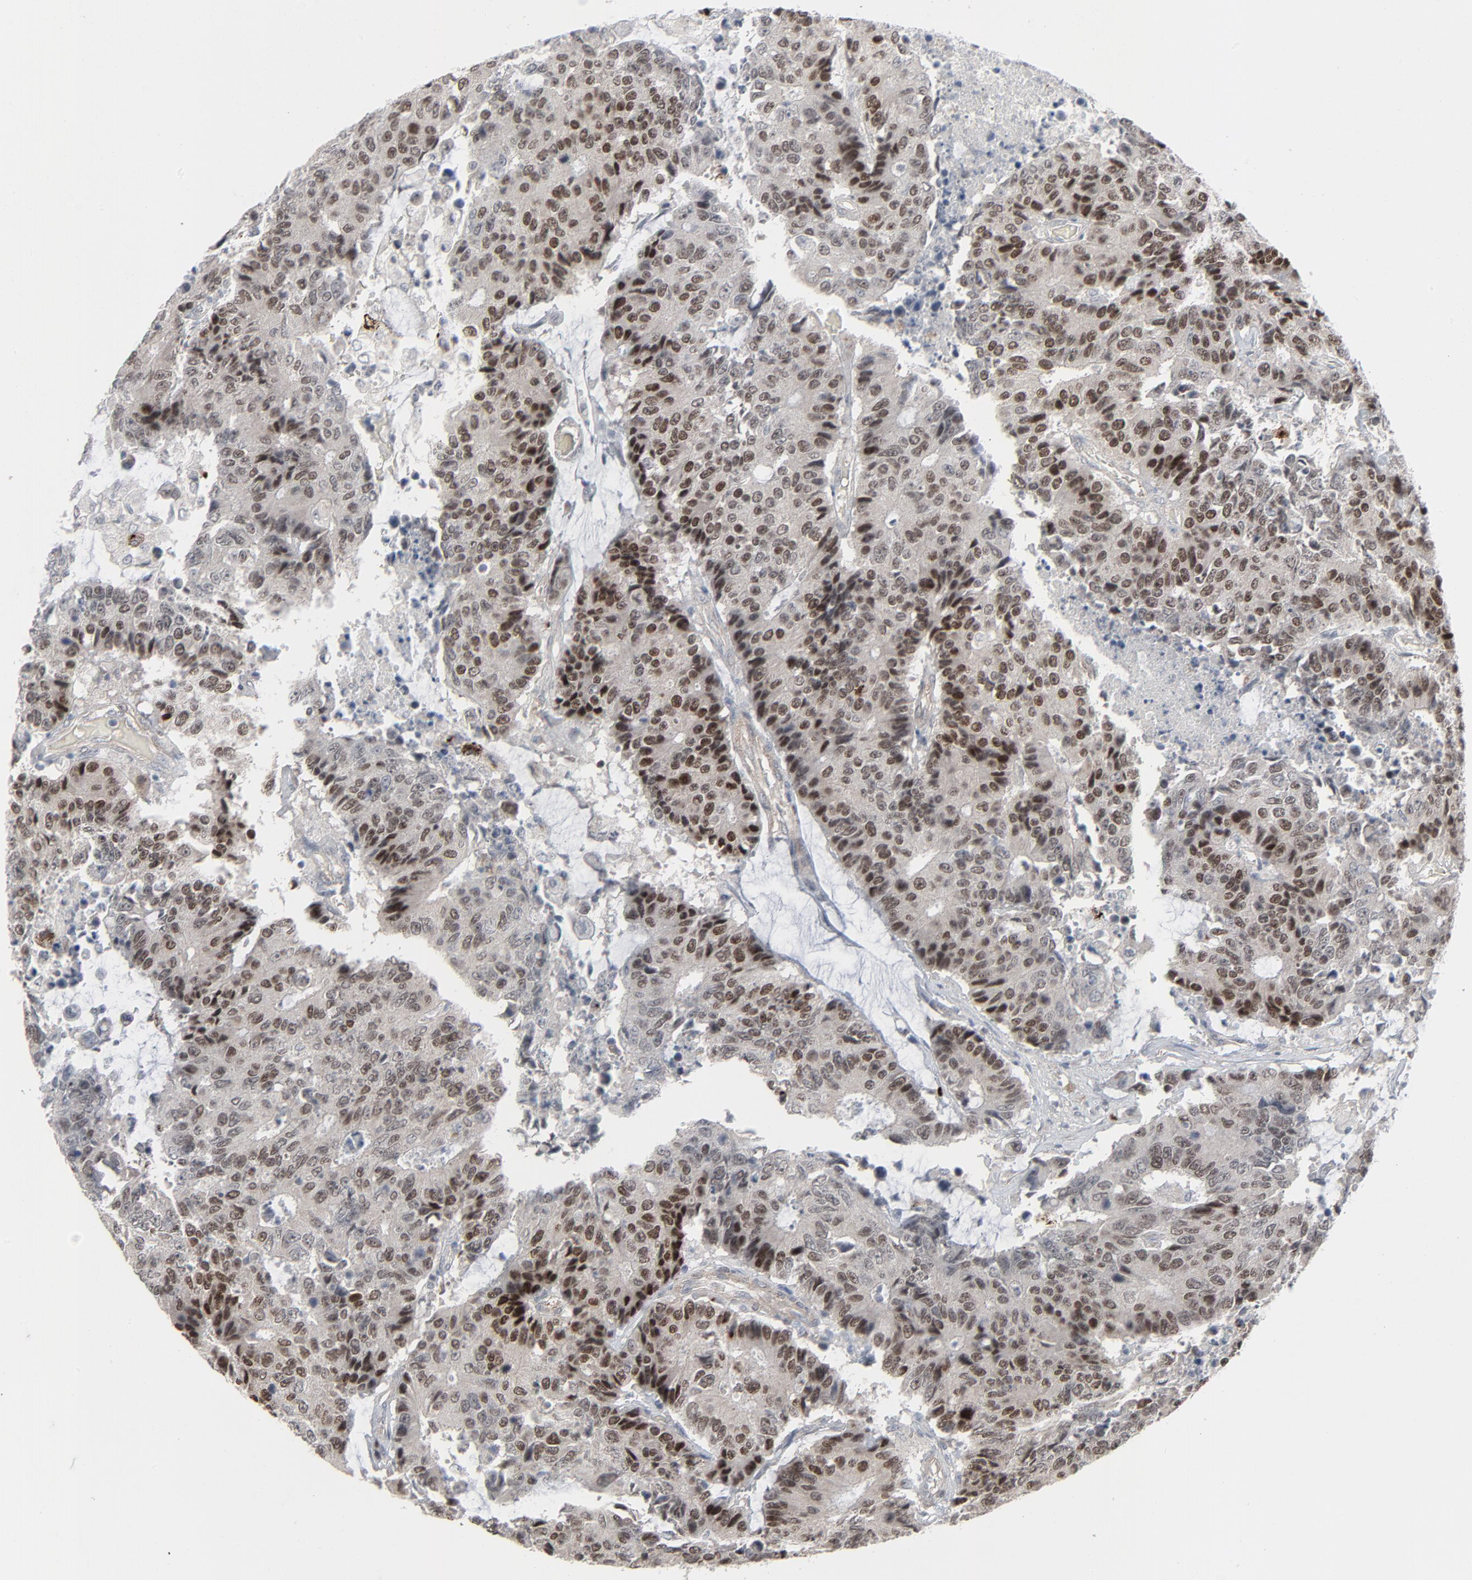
{"staining": {"intensity": "moderate", "quantity": ">75%", "location": "cytoplasmic/membranous,nuclear"}, "tissue": "colorectal cancer", "cell_type": "Tumor cells", "image_type": "cancer", "snomed": [{"axis": "morphology", "description": "Adenocarcinoma, NOS"}, {"axis": "topography", "description": "Colon"}], "caption": "A high-resolution micrograph shows immunohistochemistry (IHC) staining of colorectal adenocarcinoma, which demonstrates moderate cytoplasmic/membranous and nuclear expression in about >75% of tumor cells.", "gene": "NEUROD1", "patient": {"sex": "female", "age": 86}}